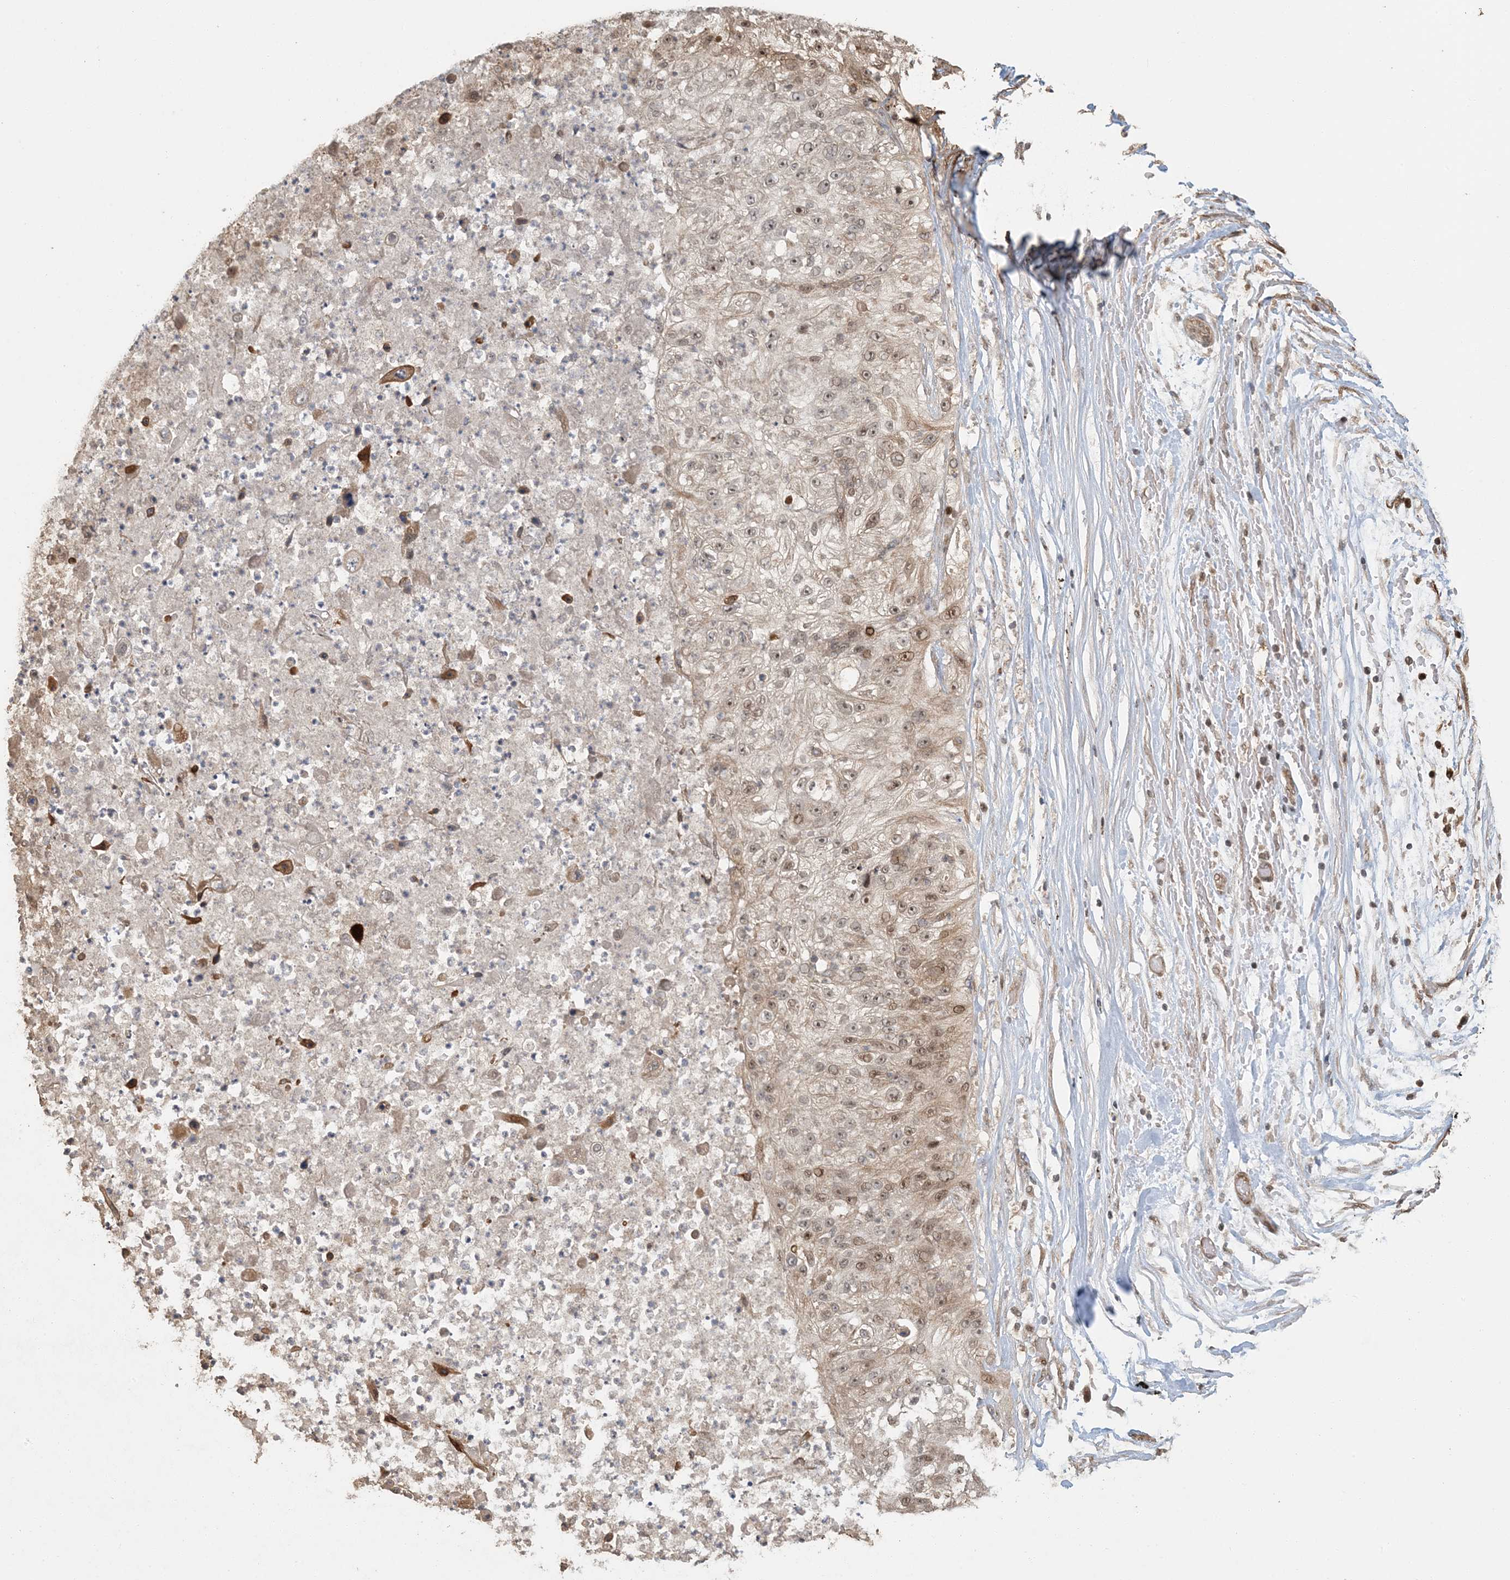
{"staining": {"intensity": "weak", "quantity": ">75%", "location": "nuclear"}, "tissue": "lung cancer", "cell_type": "Tumor cells", "image_type": "cancer", "snomed": [{"axis": "morphology", "description": "Inflammation, NOS"}, {"axis": "morphology", "description": "Squamous cell carcinoma, NOS"}, {"axis": "topography", "description": "Lymph node"}, {"axis": "topography", "description": "Soft tissue"}, {"axis": "topography", "description": "Lung"}], "caption": "A photomicrograph showing weak nuclear positivity in approximately >75% of tumor cells in squamous cell carcinoma (lung), as visualized by brown immunohistochemical staining.", "gene": "ATP13A2", "patient": {"sex": "male", "age": 66}}